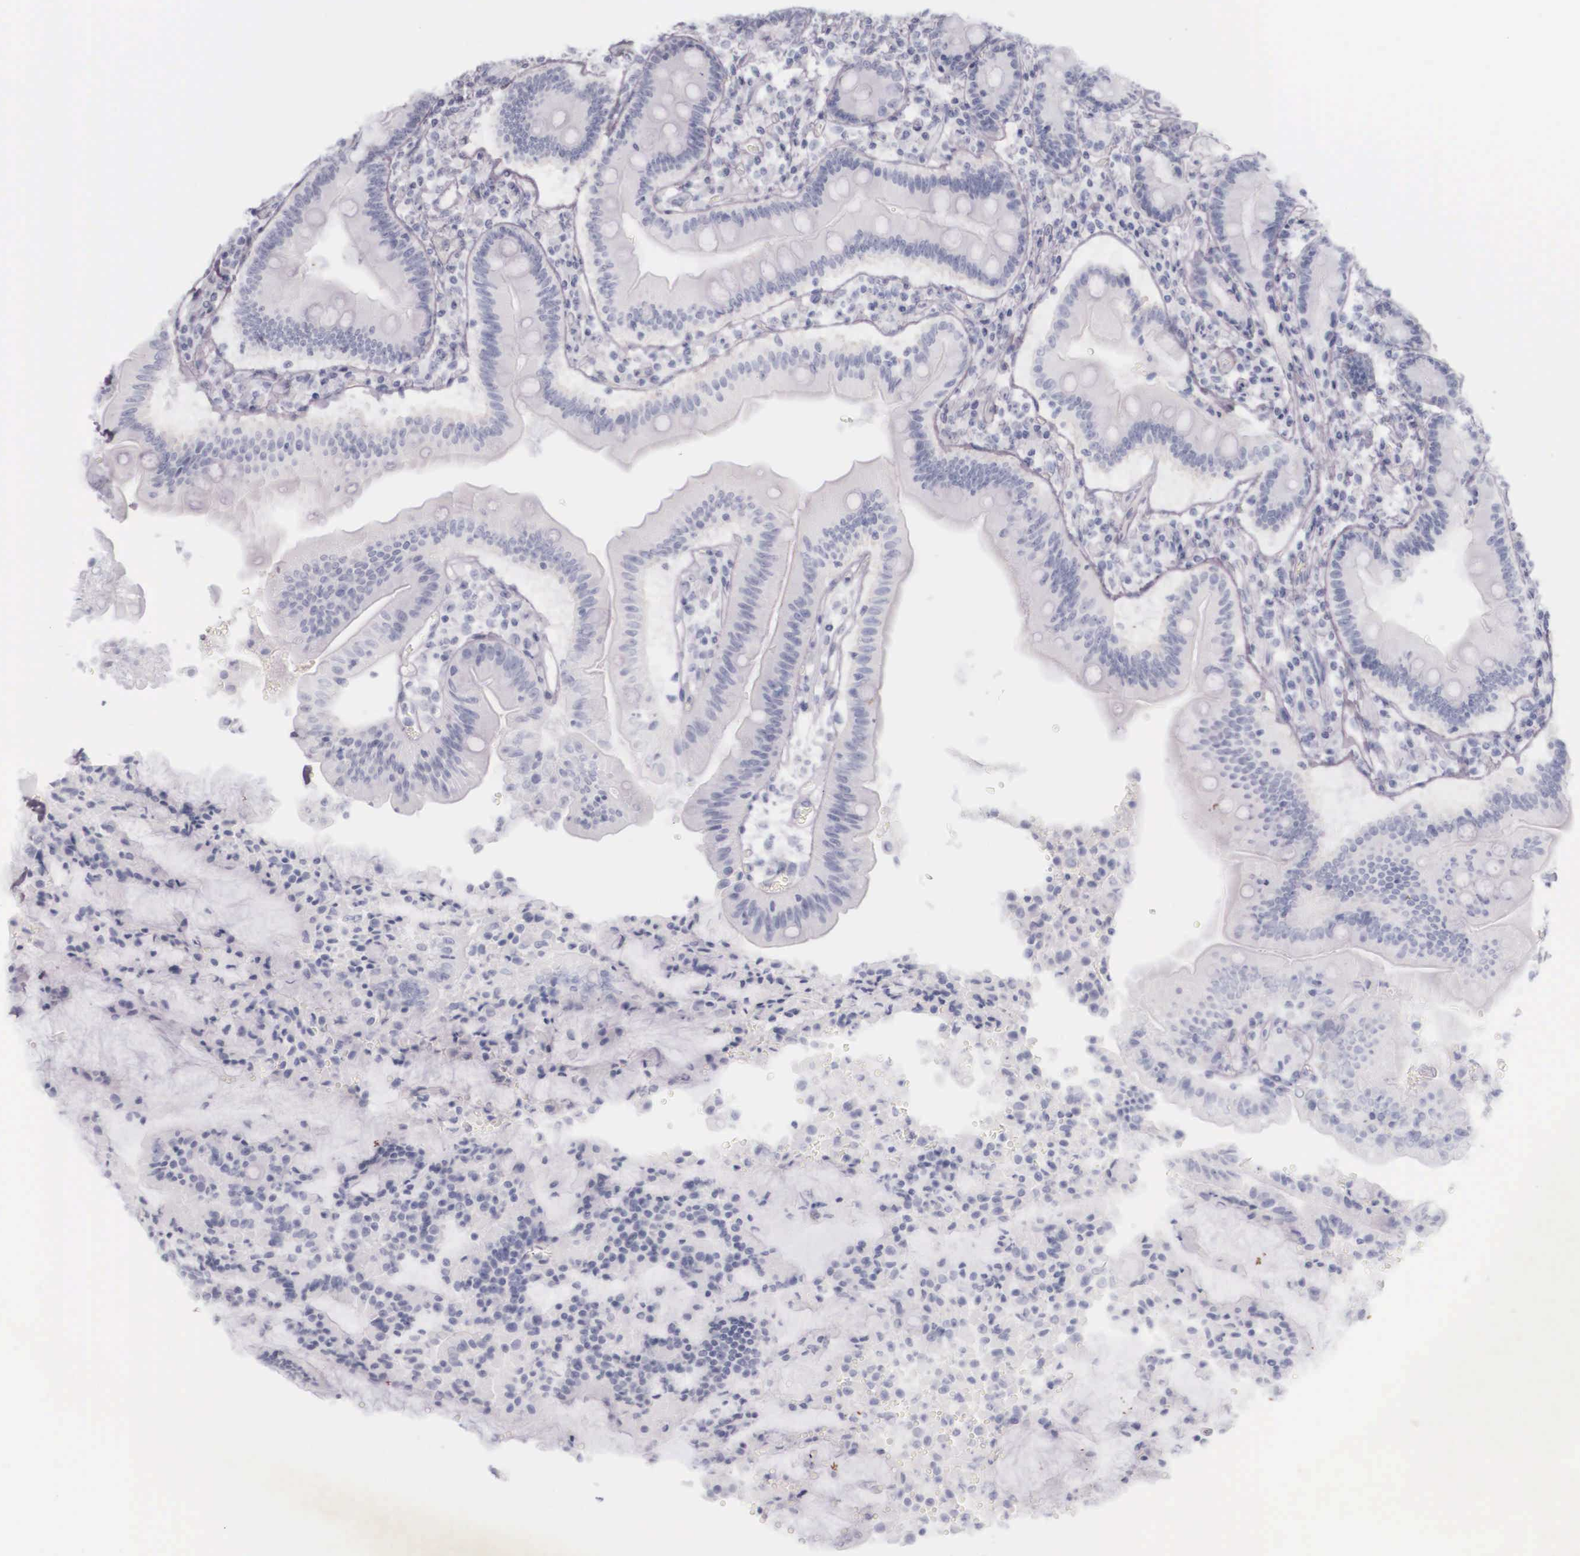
{"staining": {"intensity": "negative", "quantity": "none", "location": "none"}, "tissue": "duodenum", "cell_type": "Glandular cells", "image_type": "normal", "snomed": [{"axis": "morphology", "description": "Normal tissue, NOS"}, {"axis": "topography", "description": "Duodenum"}], "caption": "A high-resolution image shows IHC staining of benign duodenum, which reveals no significant positivity in glandular cells. (DAB (3,3'-diaminobenzidine) IHC with hematoxylin counter stain).", "gene": "KRT14", "patient": {"sex": "female", "age": 77}}